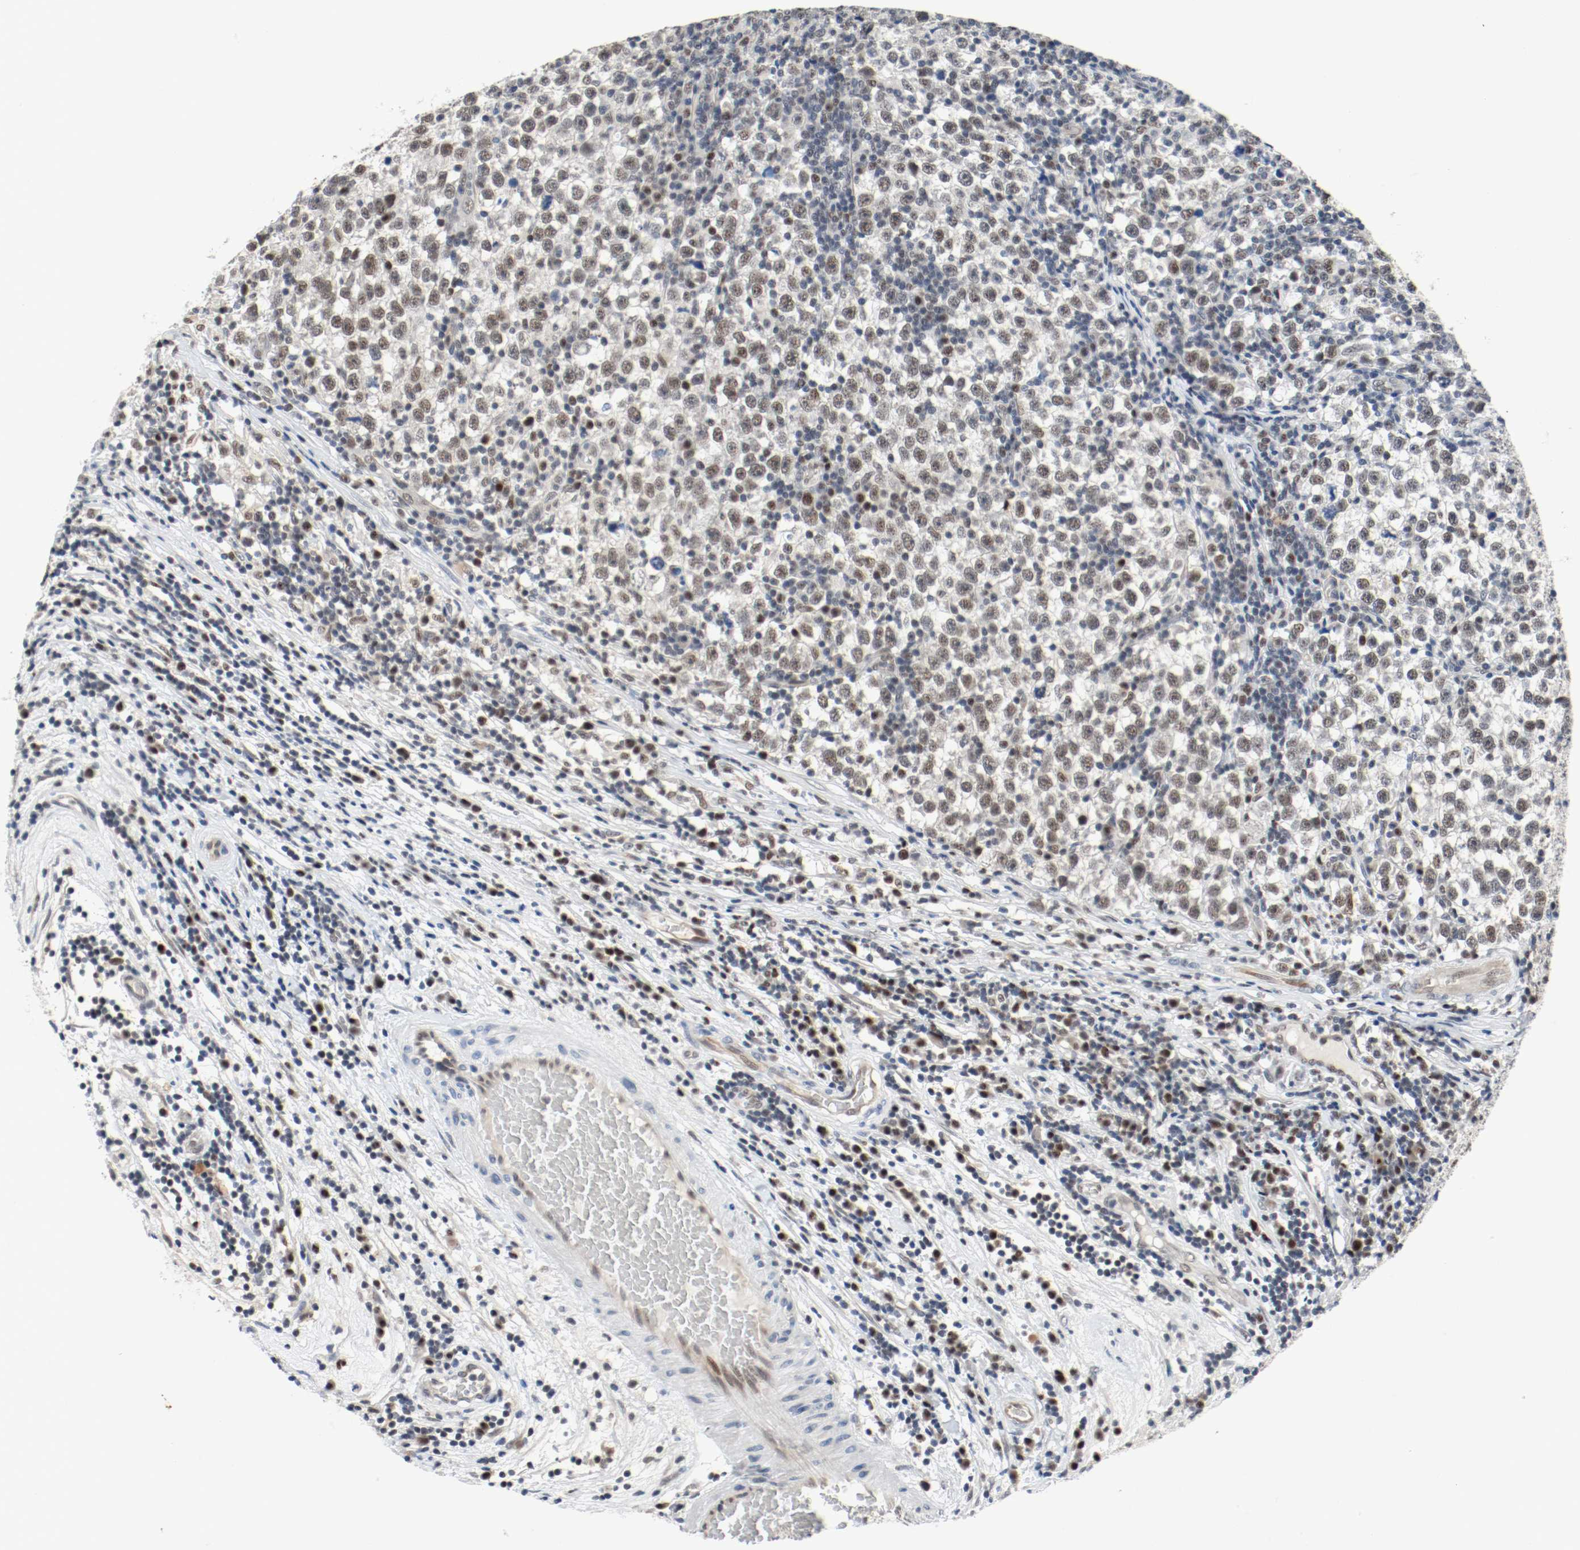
{"staining": {"intensity": "weak", "quantity": "<25%", "location": "nuclear"}, "tissue": "testis cancer", "cell_type": "Tumor cells", "image_type": "cancer", "snomed": [{"axis": "morphology", "description": "Seminoma, NOS"}, {"axis": "topography", "description": "Testis"}], "caption": "An immunohistochemistry (IHC) photomicrograph of testis cancer (seminoma) is shown. There is no staining in tumor cells of testis cancer (seminoma). (Brightfield microscopy of DAB (3,3'-diaminobenzidine) immunohistochemistry at high magnification).", "gene": "ASH1L", "patient": {"sex": "male", "age": 43}}